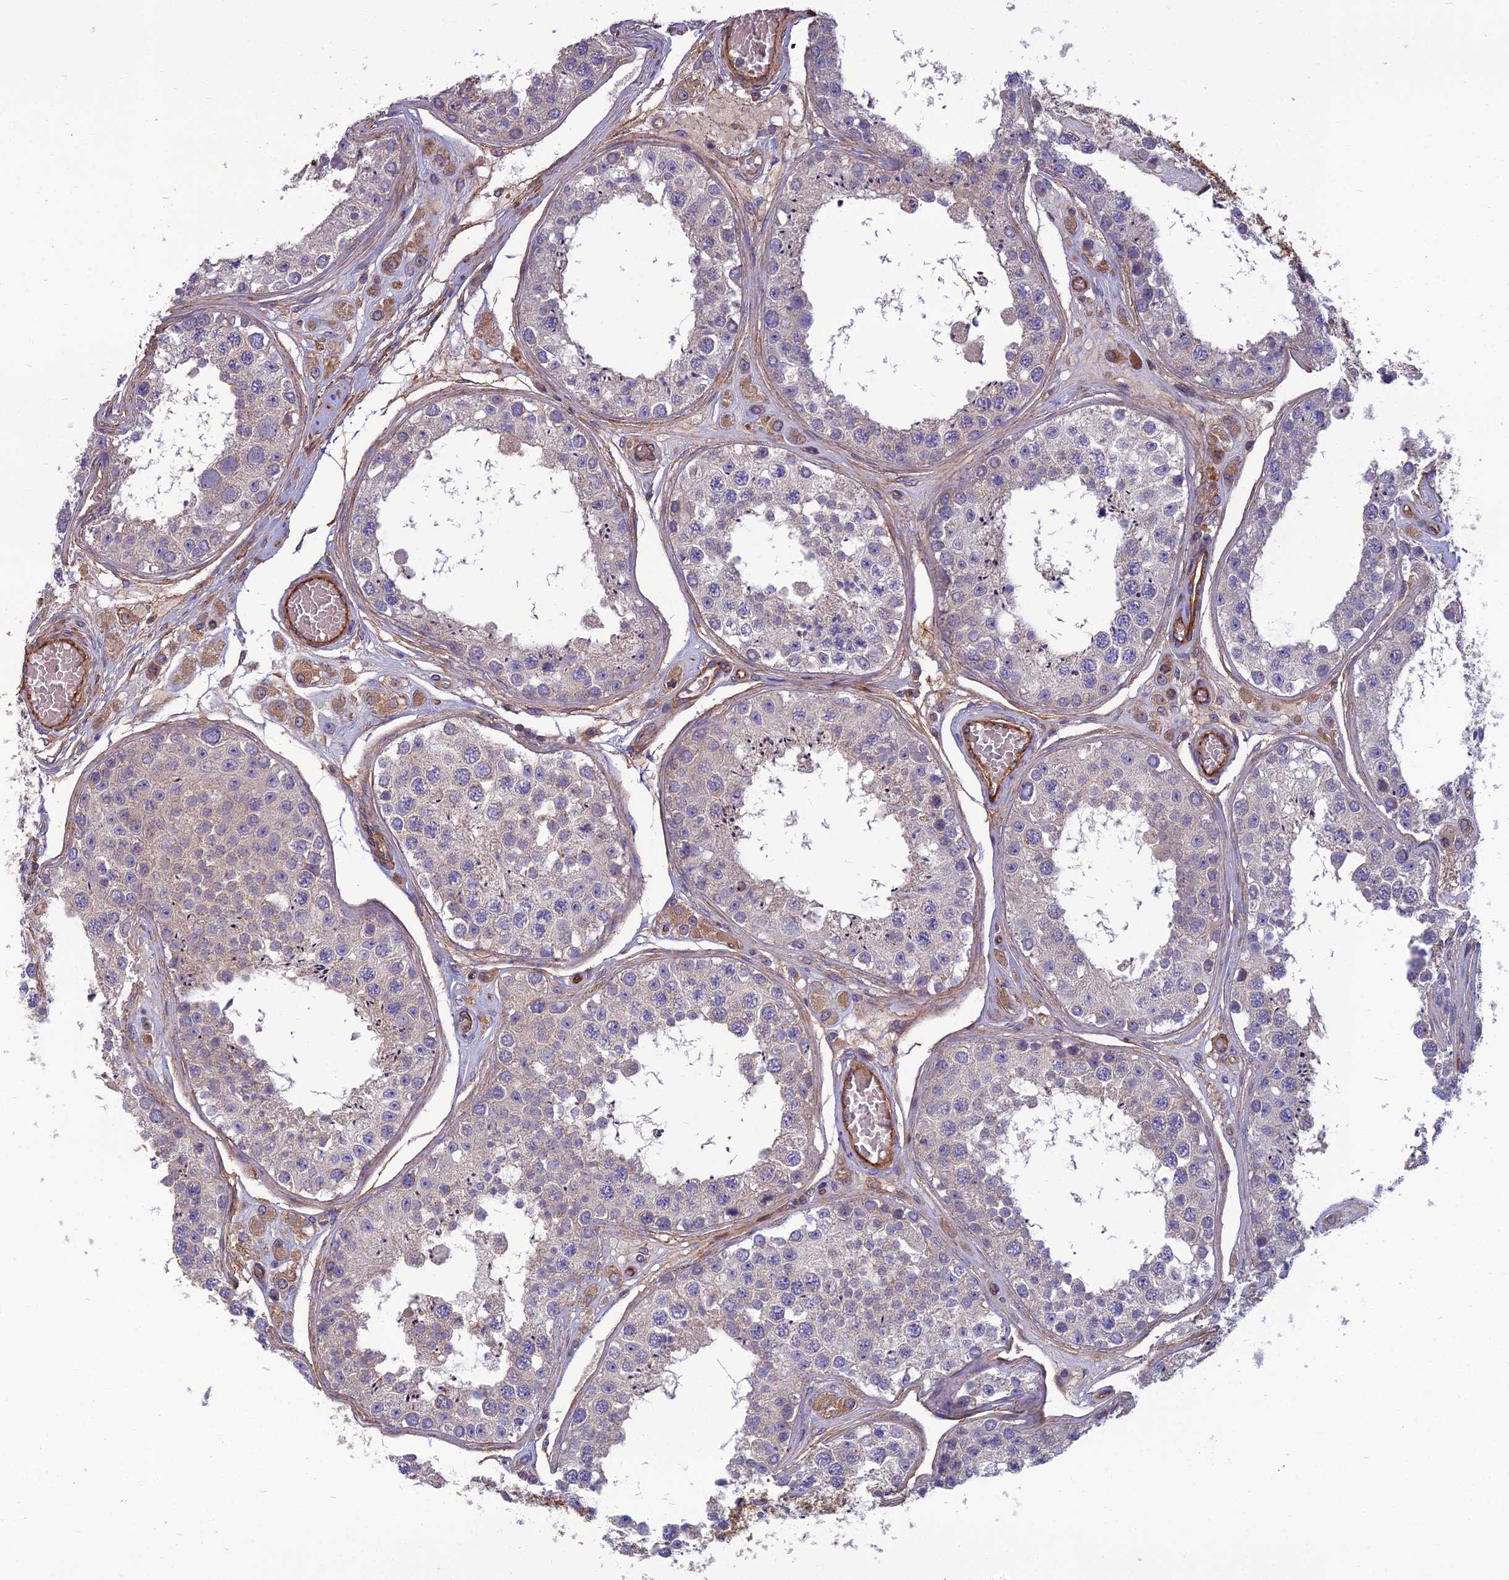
{"staining": {"intensity": "weak", "quantity": "<25%", "location": "cytoplasmic/membranous"}, "tissue": "testis", "cell_type": "Cells in seminiferous ducts", "image_type": "normal", "snomed": [{"axis": "morphology", "description": "Normal tissue, NOS"}, {"axis": "topography", "description": "Testis"}], "caption": "This image is of benign testis stained with IHC to label a protein in brown with the nuclei are counter-stained blue. There is no positivity in cells in seminiferous ducts.", "gene": "WDR24", "patient": {"sex": "male", "age": 25}}